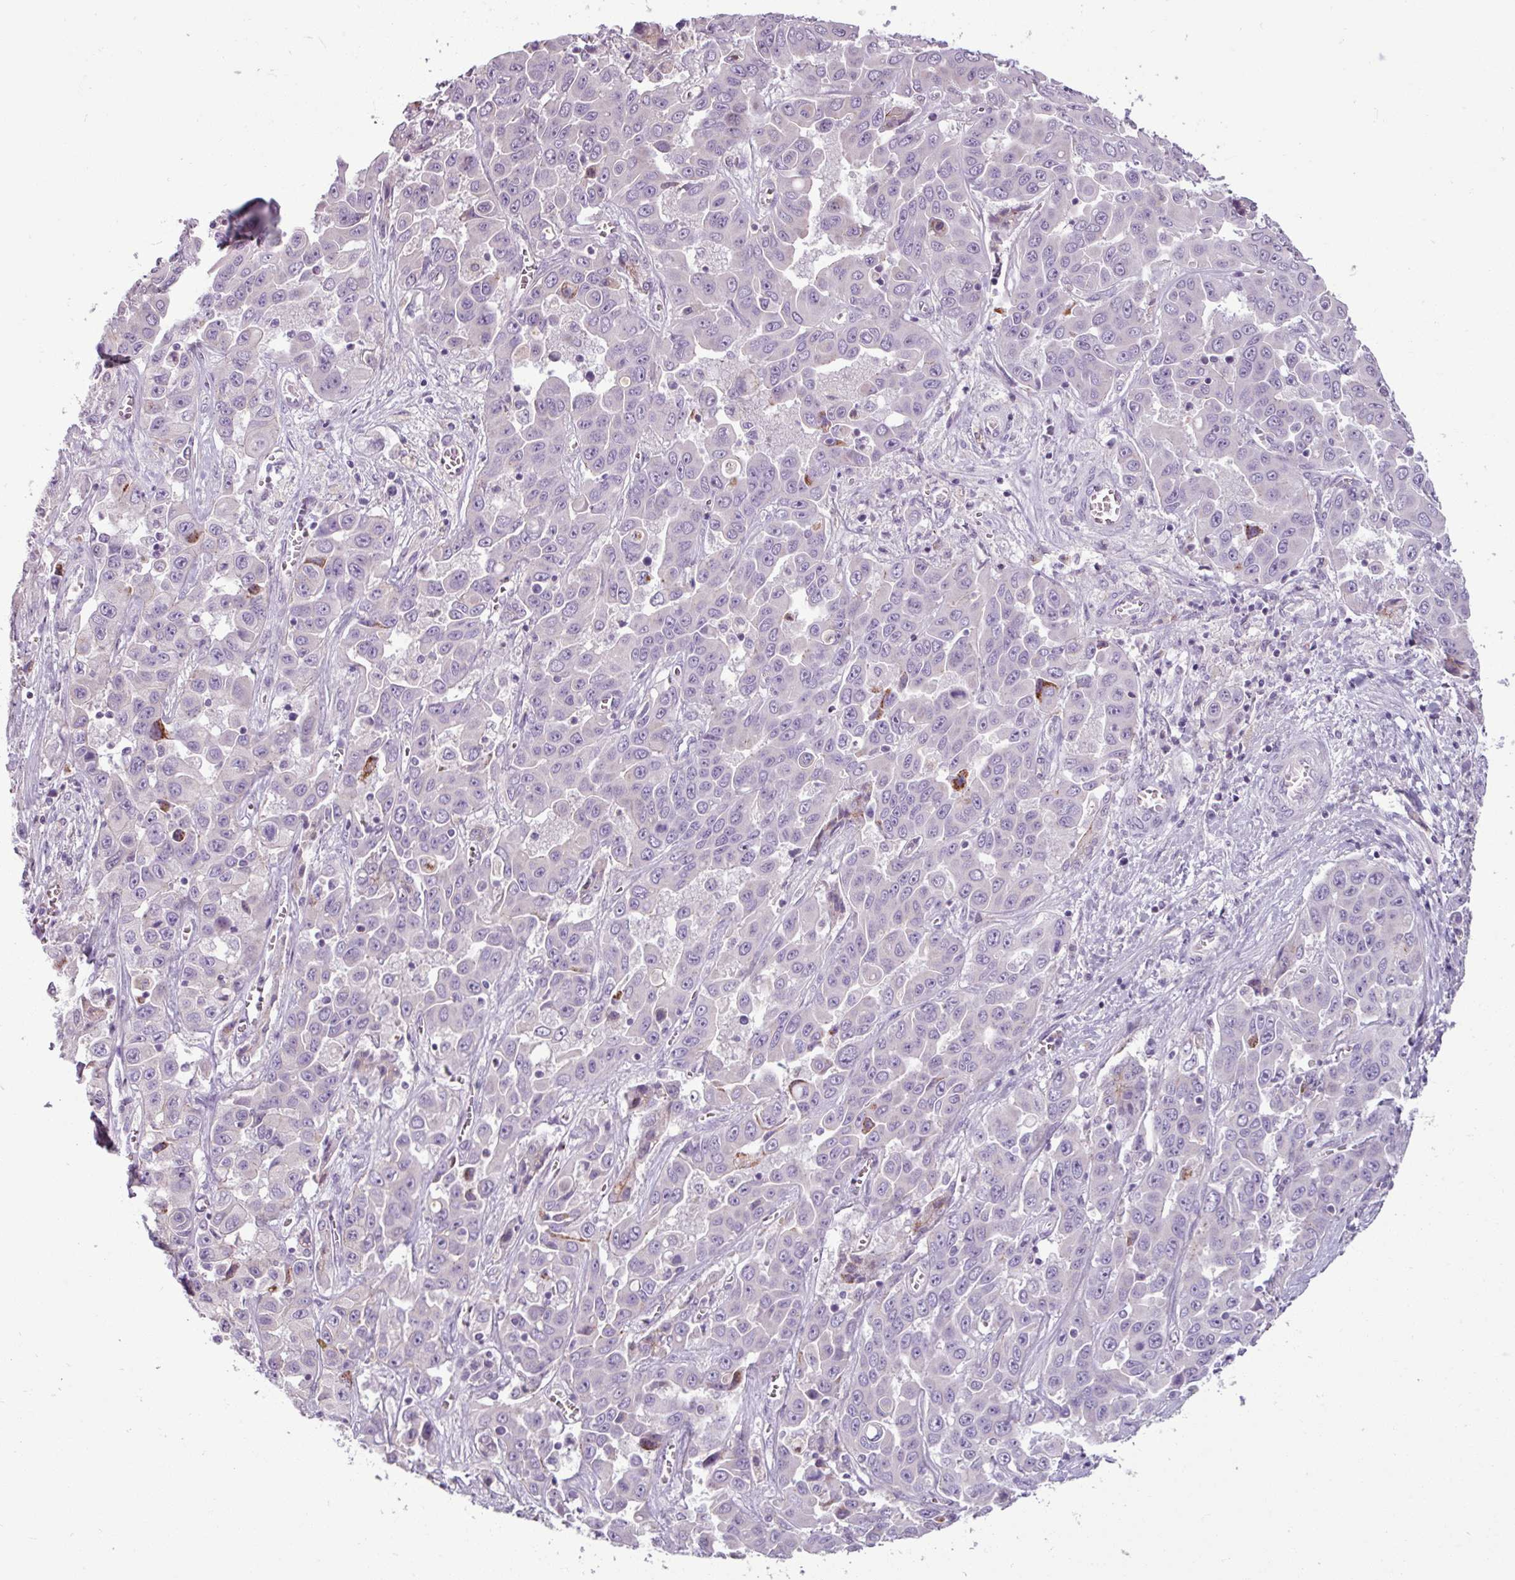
{"staining": {"intensity": "negative", "quantity": "none", "location": "none"}, "tissue": "liver cancer", "cell_type": "Tumor cells", "image_type": "cancer", "snomed": [{"axis": "morphology", "description": "Cholangiocarcinoma"}, {"axis": "topography", "description": "Liver"}], "caption": "This is a micrograph of IHC staining of liver cholangiocarcinoma, which shows no staining in tumor cells.", "gene": "PNMA6A", "patient": {"sex": "female", "age": 52}}